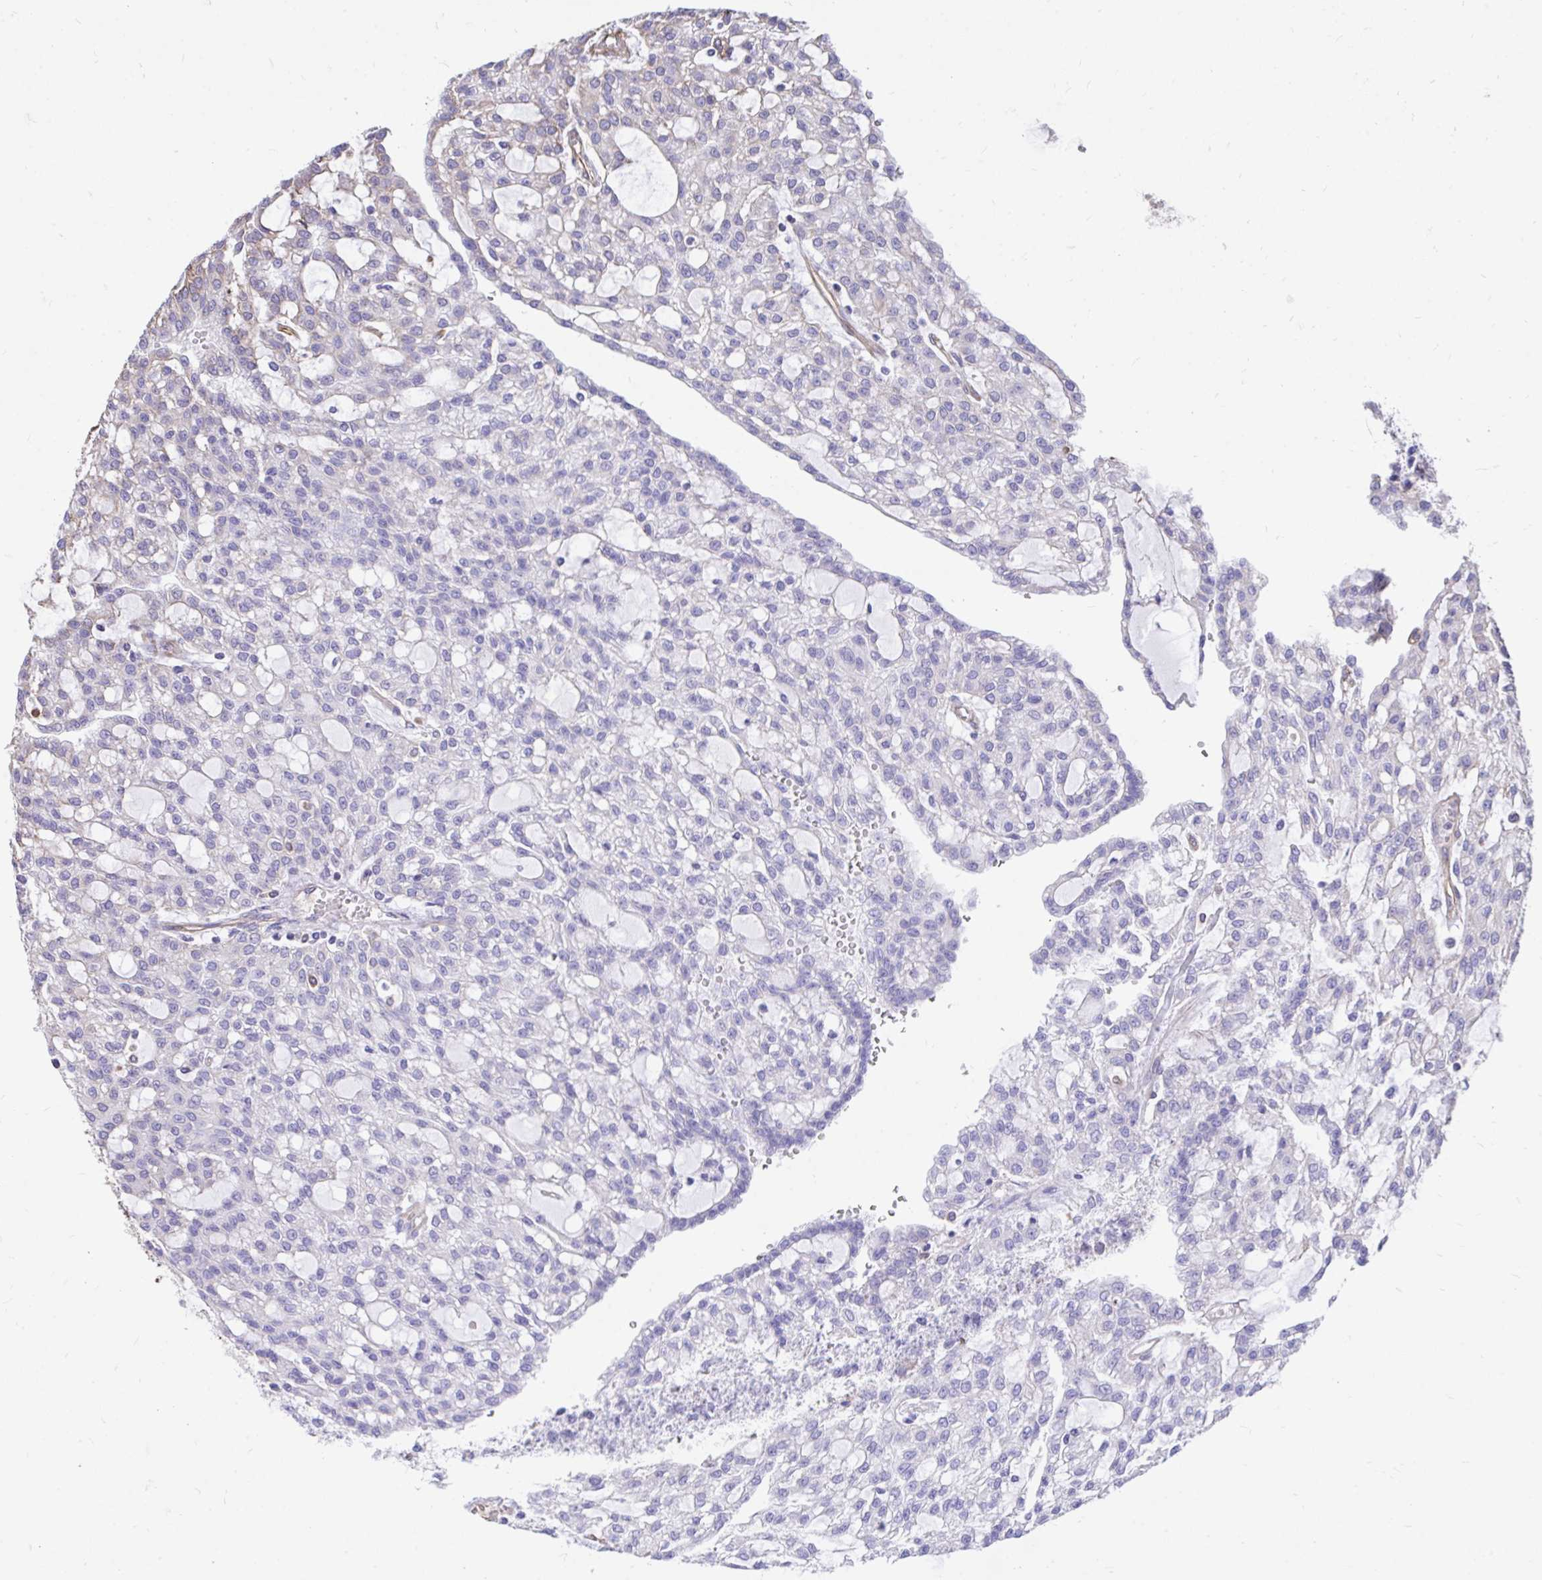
{"staining": {"intensity": "weak", "quantity": "<25%", "location": "cytoplasmic/membranous"}, "tissue": "renal cancer", "cell_type": "Tumor cells", "image_type": "cancer", "snomed": [{"axis": "morphology", "description": "Adenocarcinoma, NOS"}, {"axis": "topography", "description": "Kidney"}], "caption": "This is a image of immunohistochemistry staining of renal adenocarcinoma, which shows no staining in tumor cells.", "gene": "RNF103", "patient": {"sex": "male", "age": 63}}